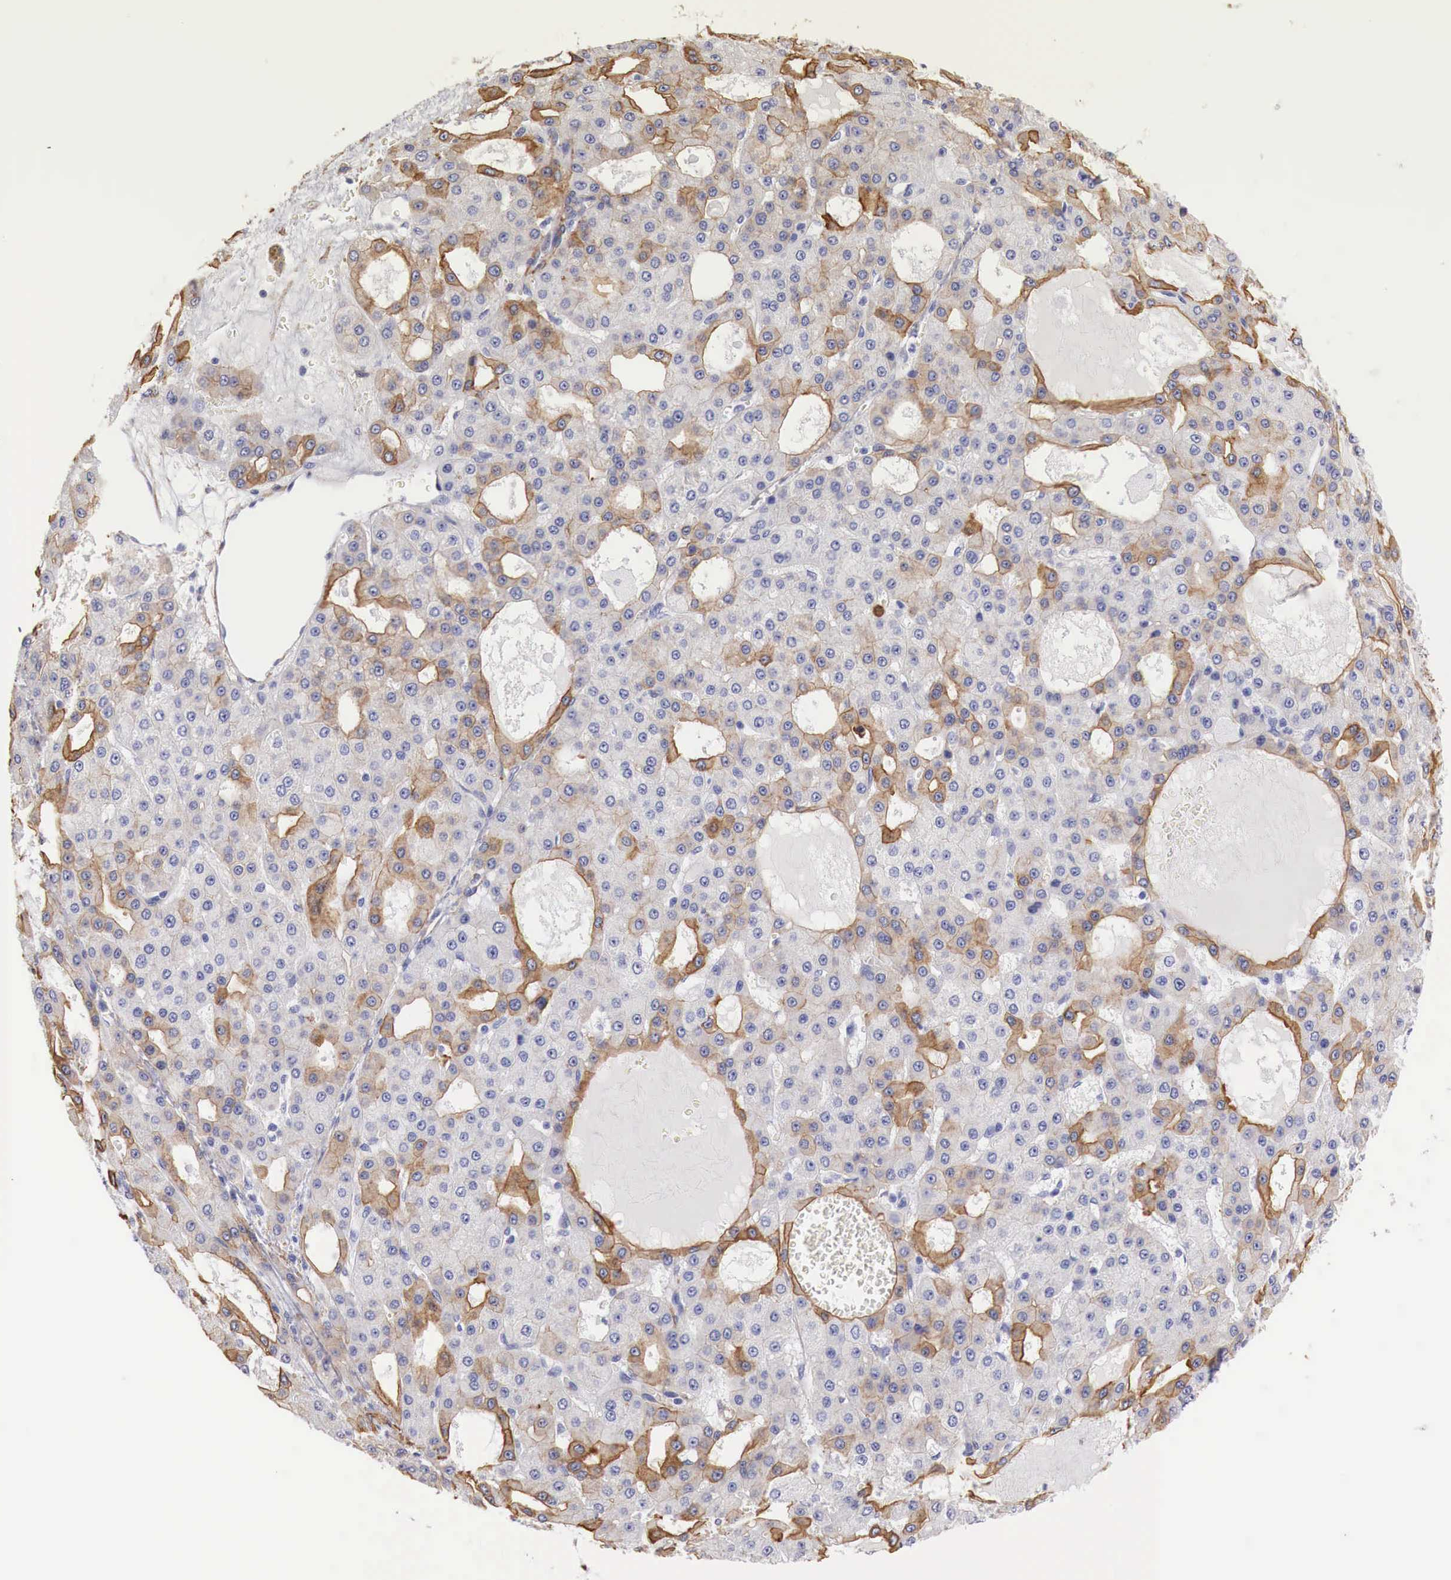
{"staining": {"intensity": "moderate", "quantity": "<25%", "location": "cytoplasmic/membranous"}, "tissue": "liver cancer", "cell_type": "Tumor cells", "image_type": "cancer", "snomed": [{"axis": "morphology", "description": "Carcinoma, Hepatocellular, NOS"}, {"axis": "topography", "description": "Liver"}], "caption": "Brown immunohistochemical staining in liver cancer exhibits moderate cytoplasmic/membranous positivity in approximately <25% of tumor cells.", "gene": "TPM1", "patient": {"sex": "male", "age": 47}}